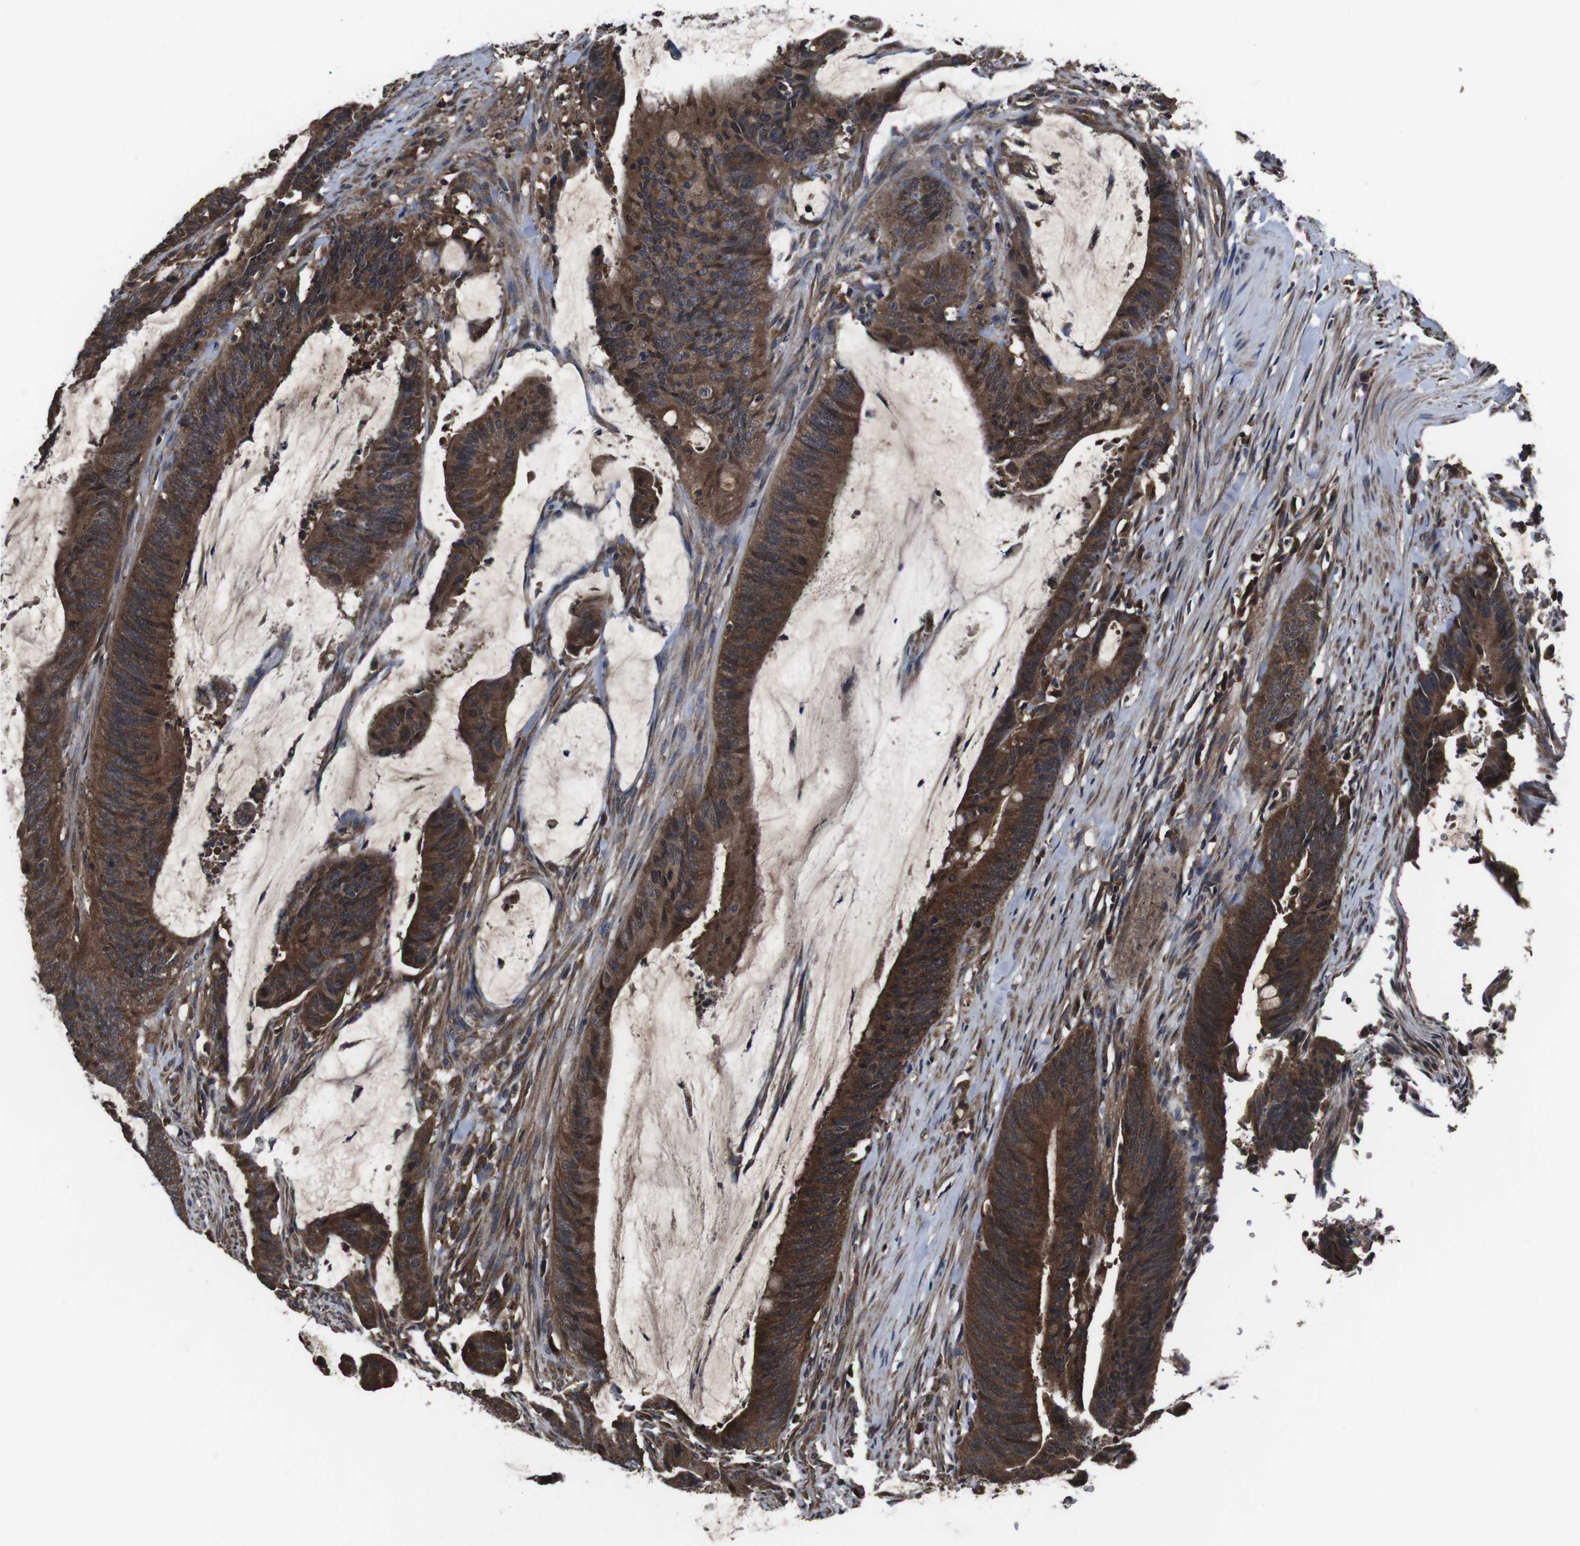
{"staining": {"intensity": "strong", "quantity": ">75%", "location": "cytoplasmic/membranous"}, "tissue": "colorectal cancer", "cell_type": "Tumor cells", "image_type": "cancer", "snomed": [{"axis": "morphology", "description": "Adenocarcinoma, NOS"}, {"axis": "topography", "description": "Rectum"}], "caption": "This is a photomicrograph of immunohistochemistry (IHC) staining of colorectal cancer, which shows strong positivity in the cytoplasmic/membranous of tumor cells.", "gene": "CXCL11", "patient": {"sex": "female", "age": 66}}